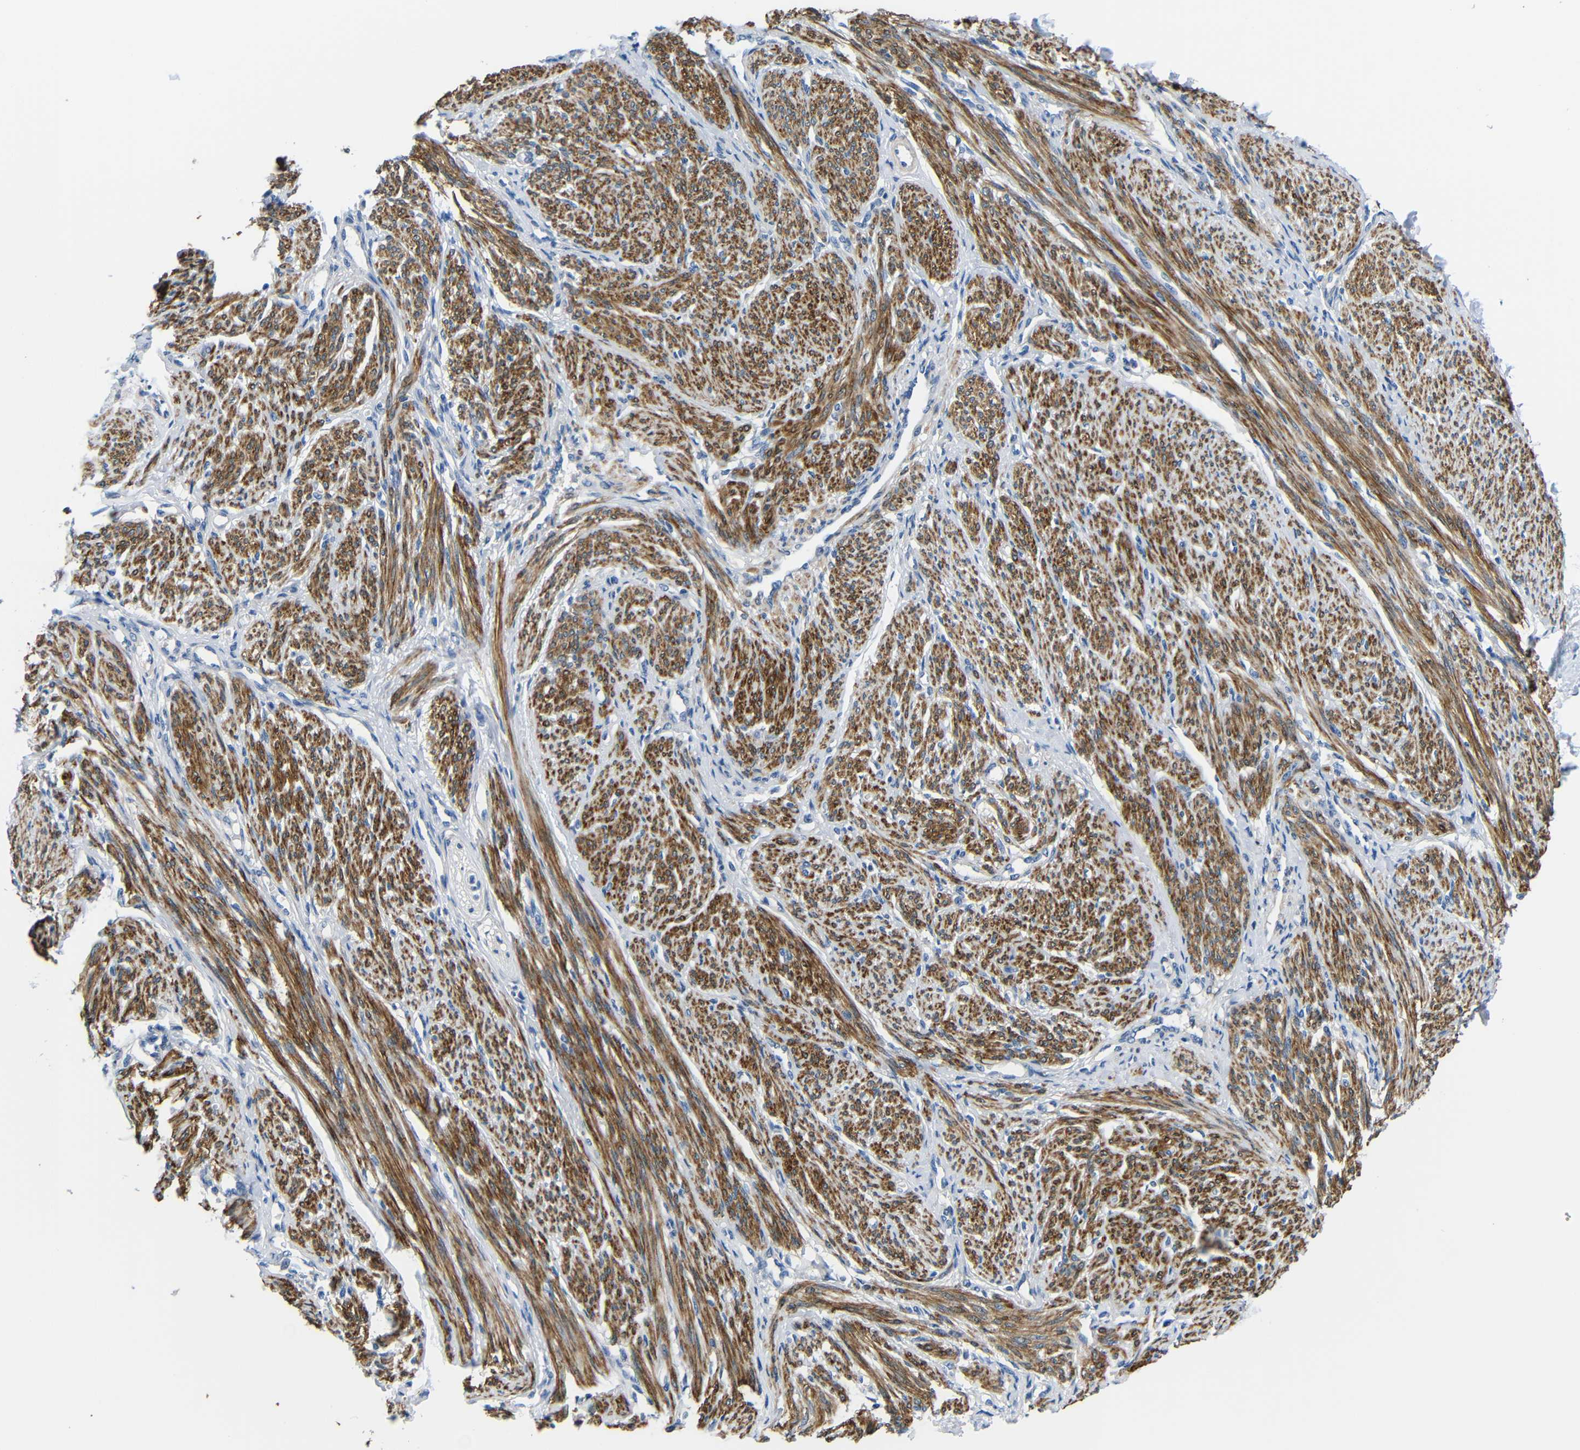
{"staining": {"intensity": "strong", "quantity": ">75%", "location": "cytoplasmic/membranous"}, "tissue": "smooth muscle", "cell_type": "Smooth muscle cells", "image_type": "normal", "snomed": [{"axis": "morphology", "description": "Normal tissue, NOS"}, {"axis": "topography", "description": "Smooth muscle"}], "caption": "An image of smooth muscle stained for a protein exhibits strong cytoplasmic/membranous brown staining in smooth muscle cells. The protein is stained brown, and the nuclei are stained in blue (DAB IHC with brightfield microscopy, high magnification).", "gene": "NEGR1", "patient": {"sex": "female", "age": 65}}